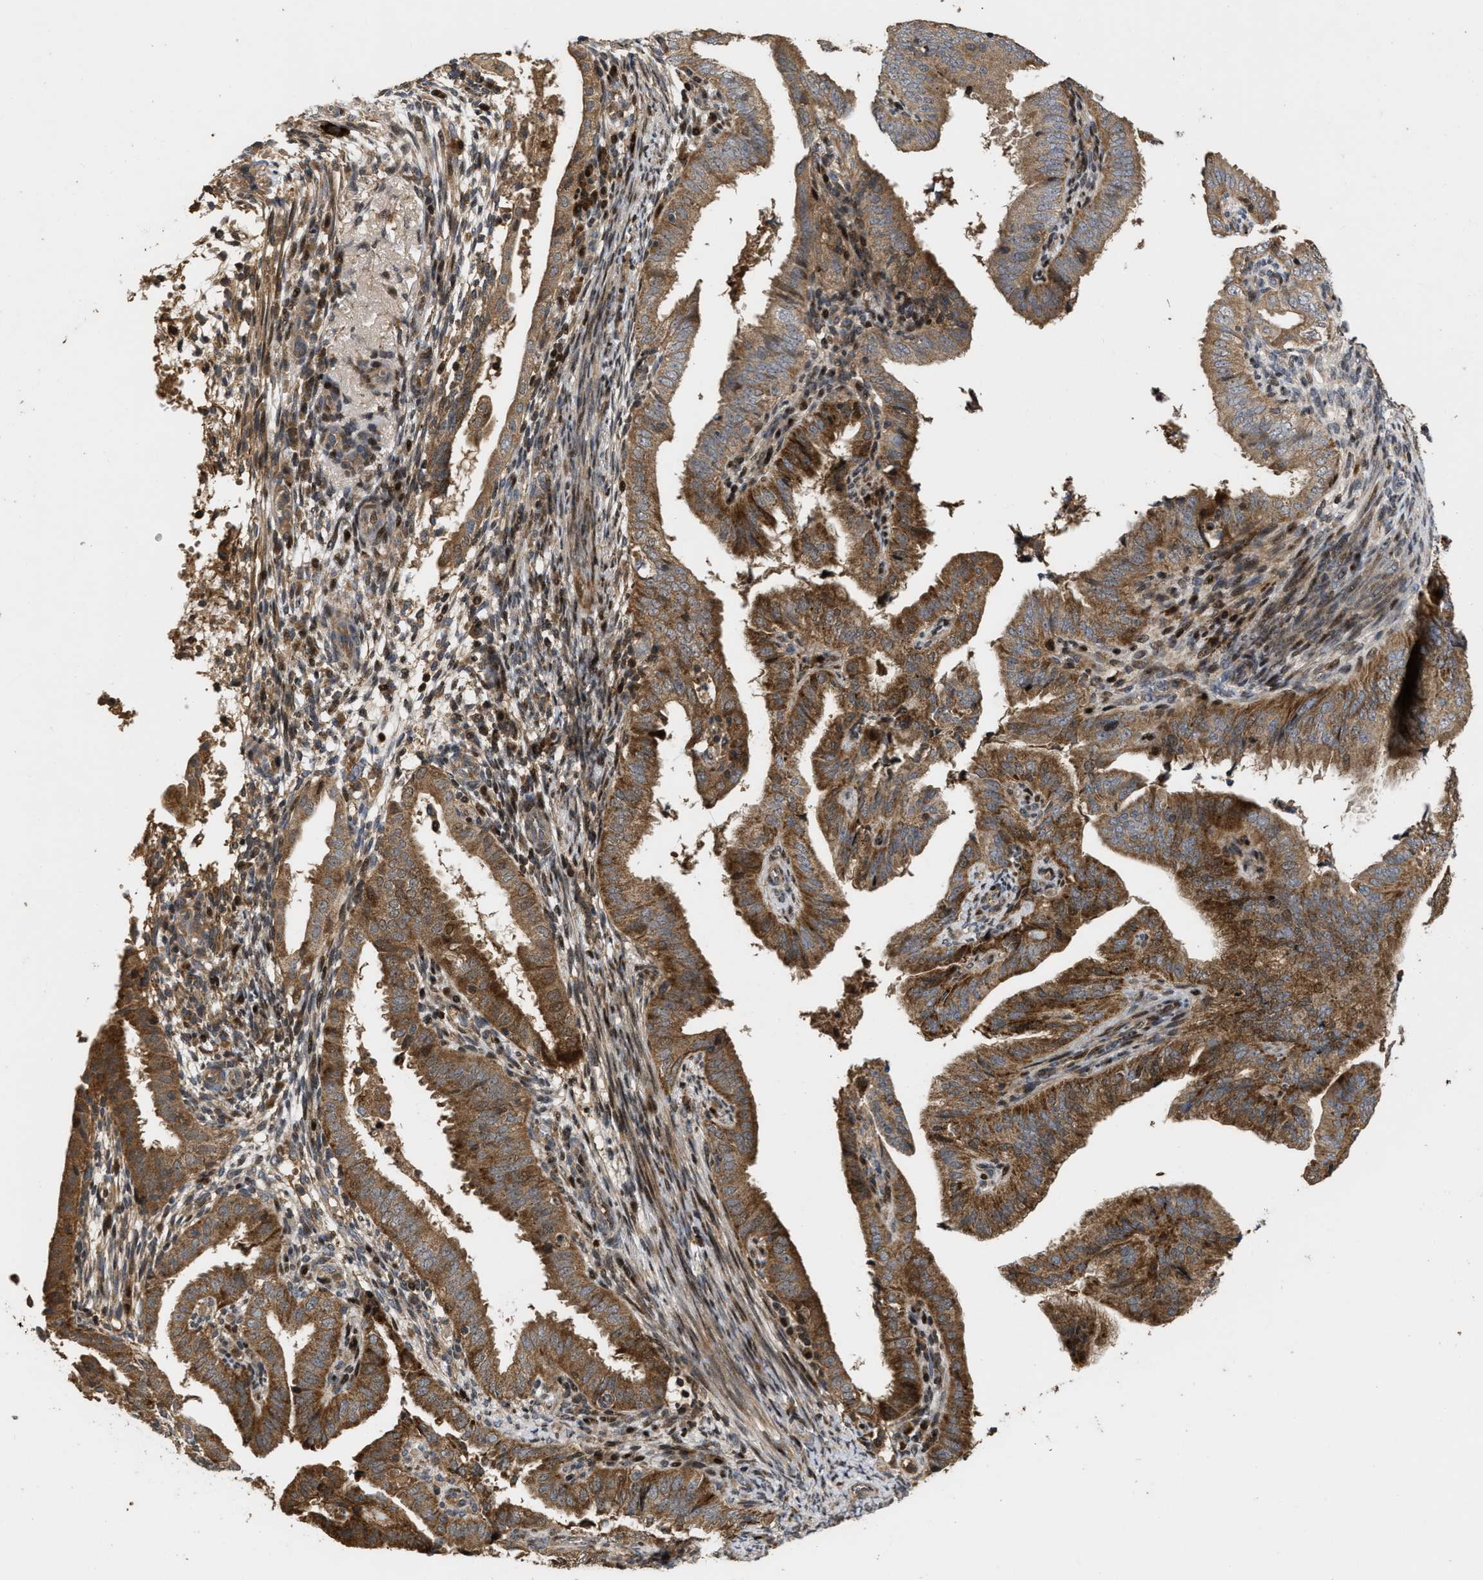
{"staining": {"intensity": "moderate", "quantity": ">75%", "location": "cytoplasmic/membranous"}, "tissue": "endometrial cancer", "cell_type": "Tumor cells", "image_type": "cancer", "snomed": [{"axis": "morphology", "description": "Adenocarcinoma, NOS"}, {"axis": "topography", "description": "Endometrium"}], "caption": "Immunohistochemical staining of endometrial adenocarcinoma reveals medium levels of moderate cytoplasmic/membranous positivity in about >75% of tumor cells.", "gene": "CBR3", "patient": {"sex": "female", "age": 58}}